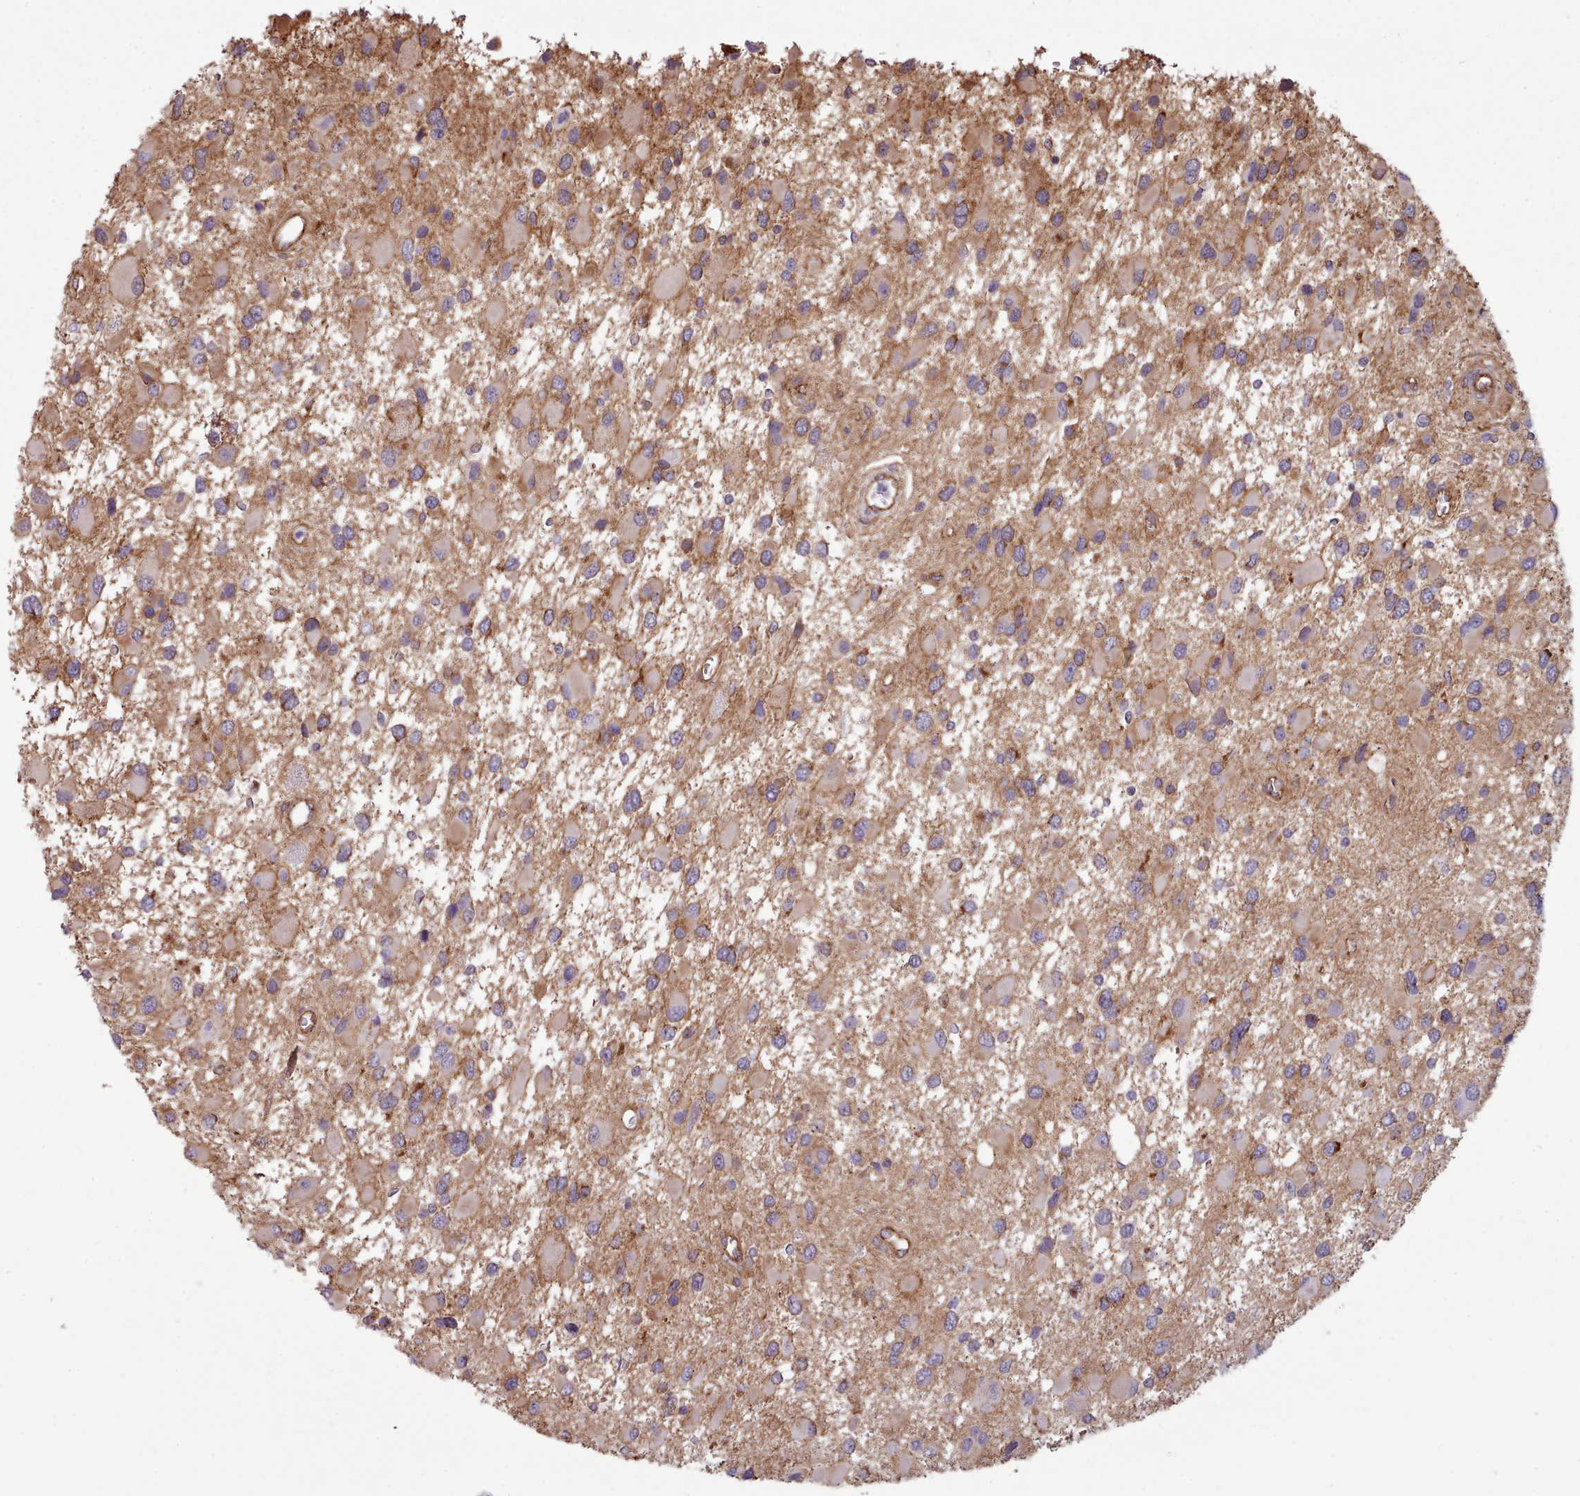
{"staining": {"intensity": "moderate", "quantity": ">75%", "location": "cytoplasmic/membranous"}, "tissue": "glioma", "cell_type": "Tumor cells", "image_type": "cancer", "snomed": [{"axis": "morphology", "description": "Glioma, malignant, High grade"}, {"axis": "topography", "description": "Brain"}], "caption": "This is a micrograph of immunohistochemistry (IHC) staining of malignant glioma (high-grade), which shows moderate expression in the cytoplasmic/membranous of tumor cells.", "gene": "MRPL46", "patient": {"sex": "male", "age": 53}}